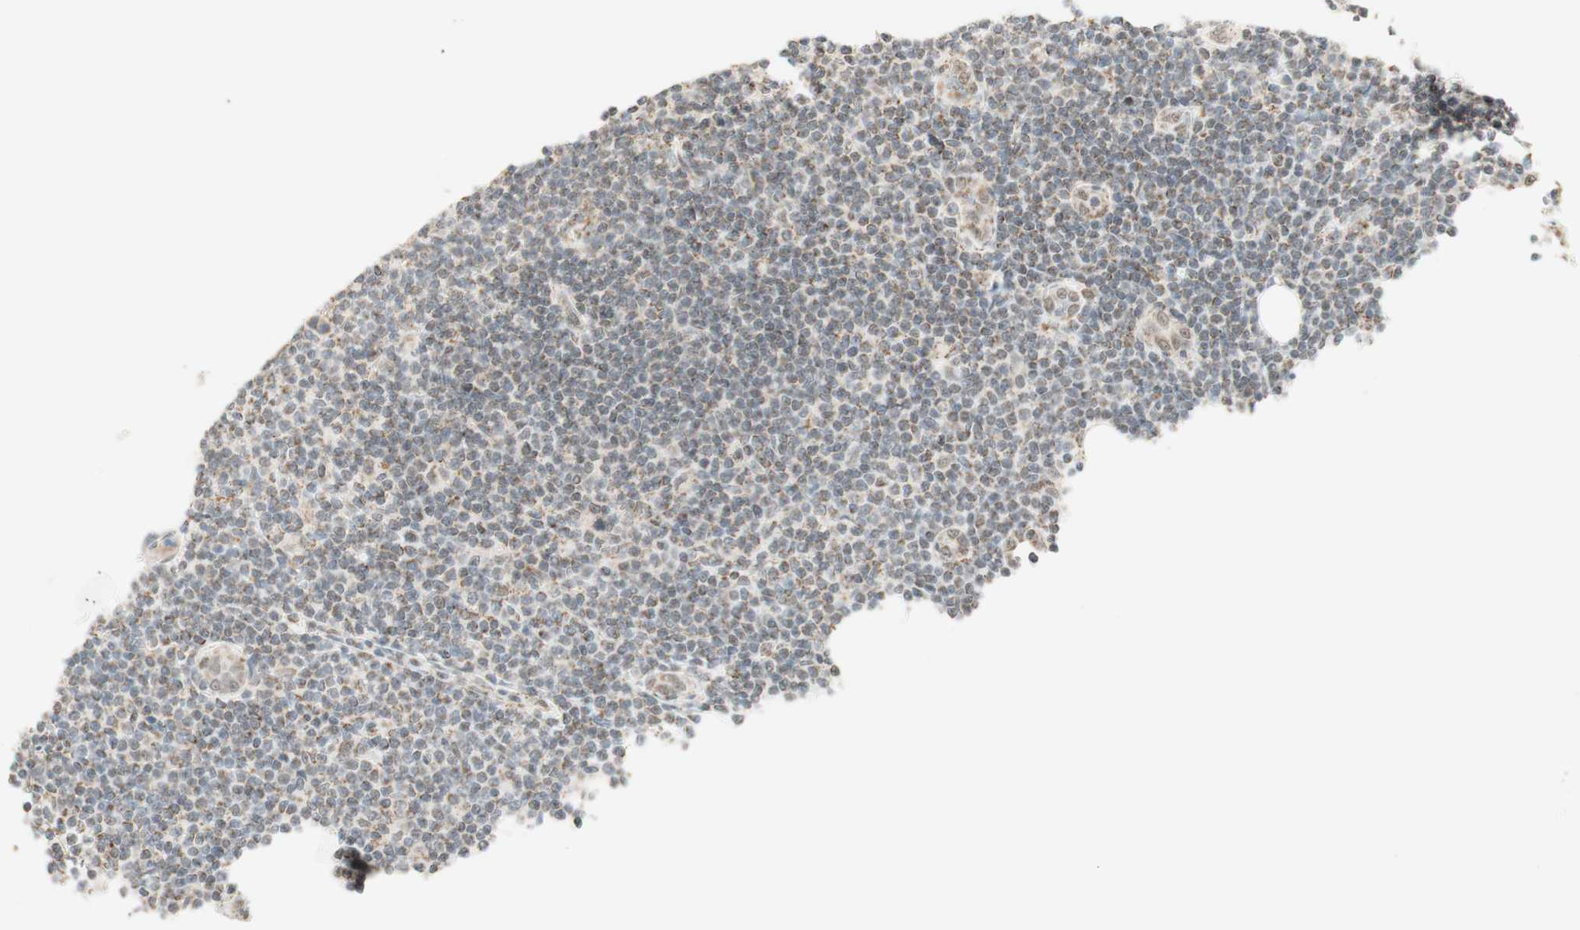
{"staining": {"intensity": "moderate", "quantity": "<25%", "location": "nuclear"}, "tissue": "lymphoma", "cell_type": "Tumor cells", "image_type": "cancer", "snomed": [{"axis": "morphology", "description": "Malignant lymphoma, non-Hodgkin's type, Low grade"}, {"axis": "topography", "description": "Lymph node"}], "caption": "IHC histopathology image of neoplastic tissue: low-grade malignant lymphoma, non-Hodgkin's type stained using immunohistochemistry reveals low levels of moderate protein expression localized specifically in the nuclear of tumor cells, appearing as a nuclear brown color.", "gene": "ZNF782", "patient": {"sex": "male", "age": 83}}